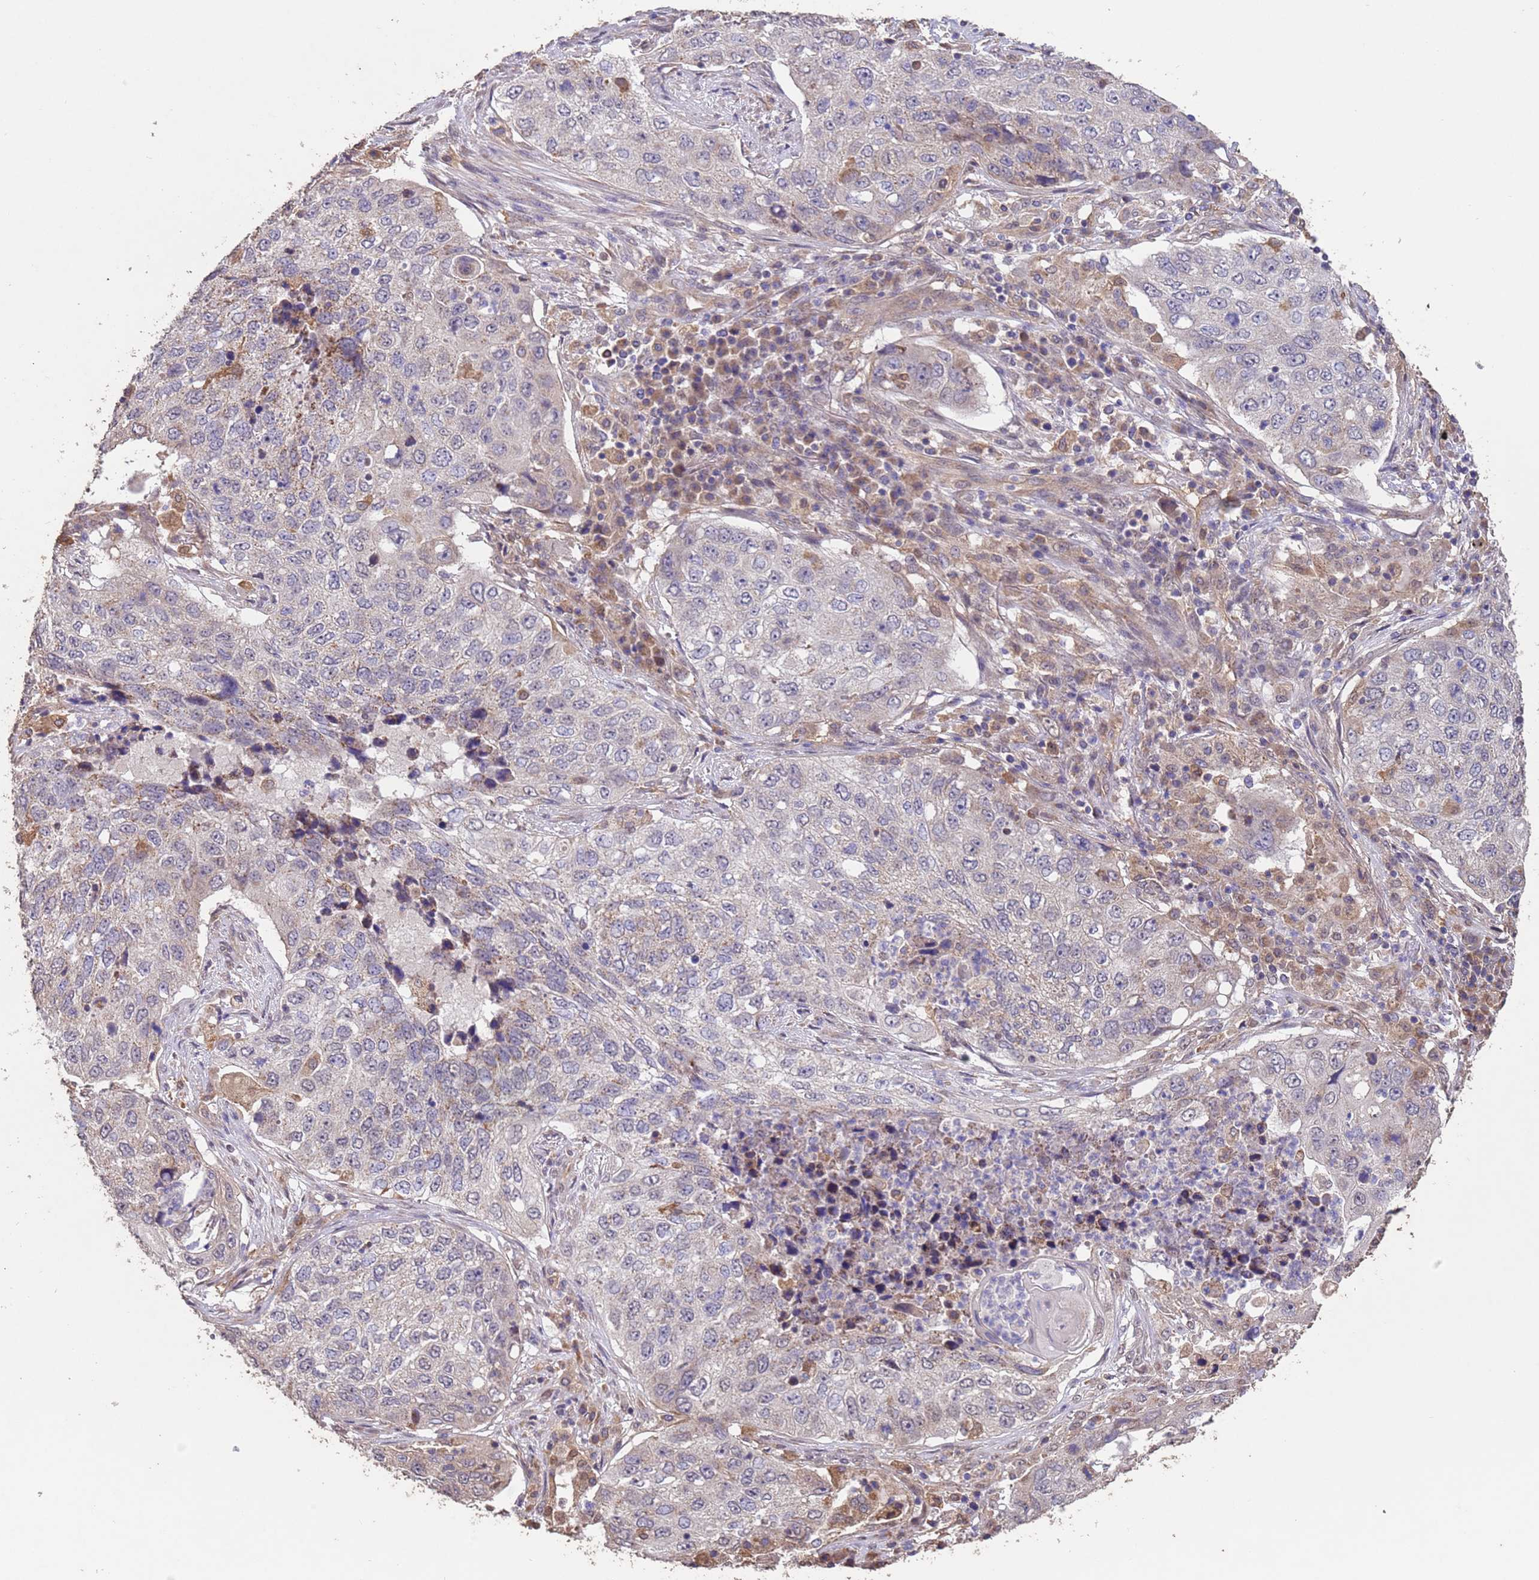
{"staining": {"intensity": "negative", "quantity": "none", "location": "none"}, "tissue": "lung cancer", "cell_type": "Tumor cells", "image_type": "cancer", "snomed": [{"axis": "morphology", "description": "Squamous cell carcinoma, NOS"}, {"axis": "topography", "description": "Lung"}], "caption": "This is a image of IHC staining of lung cancer, which shows no staining in tumor cells.", "gene": "NPHP1", "patient": {"sex": "female", "age": 63}}